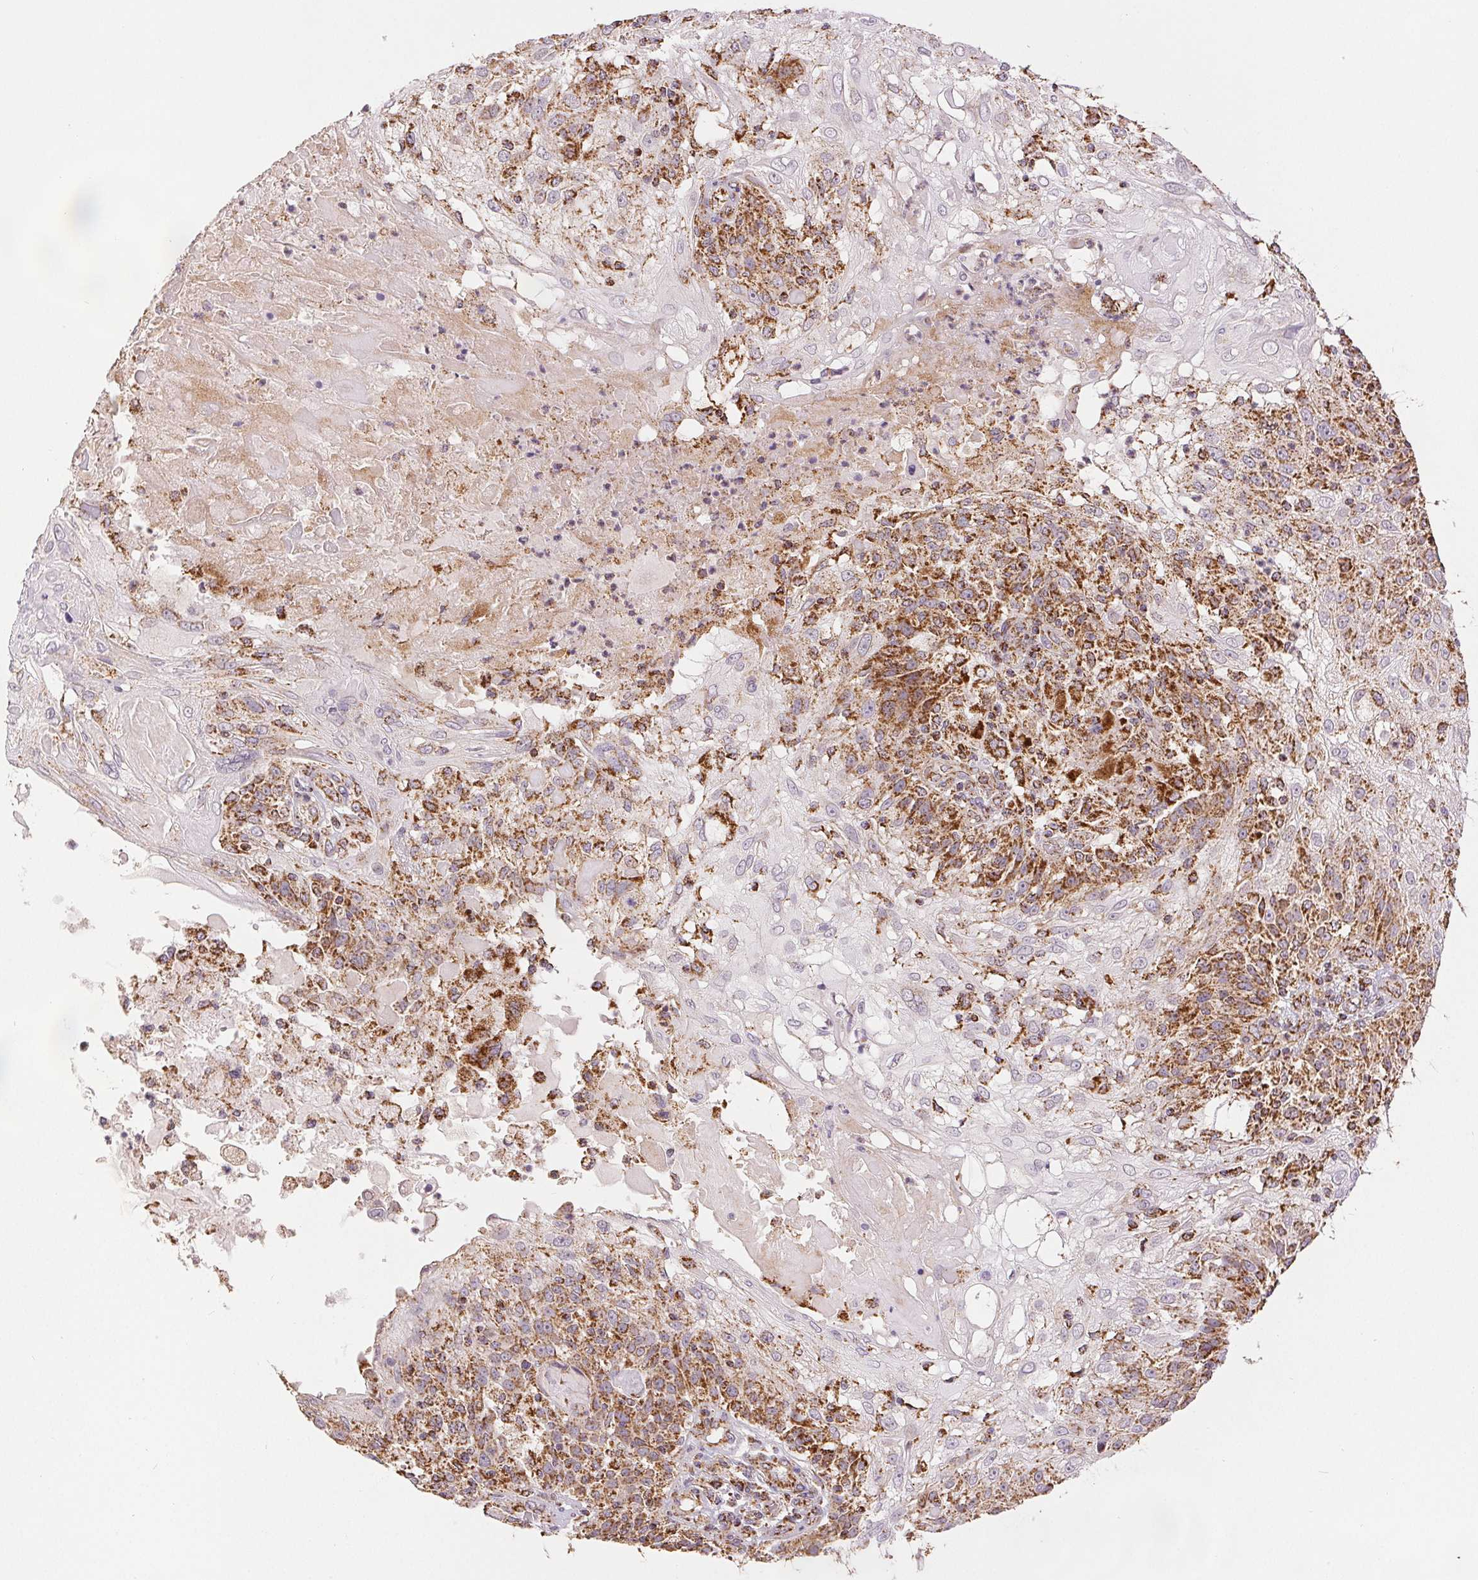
{"staining": {"intensity": "strong", "quantity": "25%-75%", "location": "cytoplasmic/membranous"}, "tissue": "skin cancer", "cell_type": "Tumor cells", "image_type": "cancer", "snomed": [{"axis": "morphology", "description": "Normal tissue, NOS"}, {"axis": "morphology", "description": "Squamous cell carcinoma, NOS"}, {"axis": "topography", "description": "Skin"}], "caption": "Protein staining reveals strong cytoplasmic/membranous expression in about 25%-75% of tumor cells in skin cancer (squamous cell carcinoma).", "gene": "SDHB", "patient": {"sex": "female", "age": 83}}